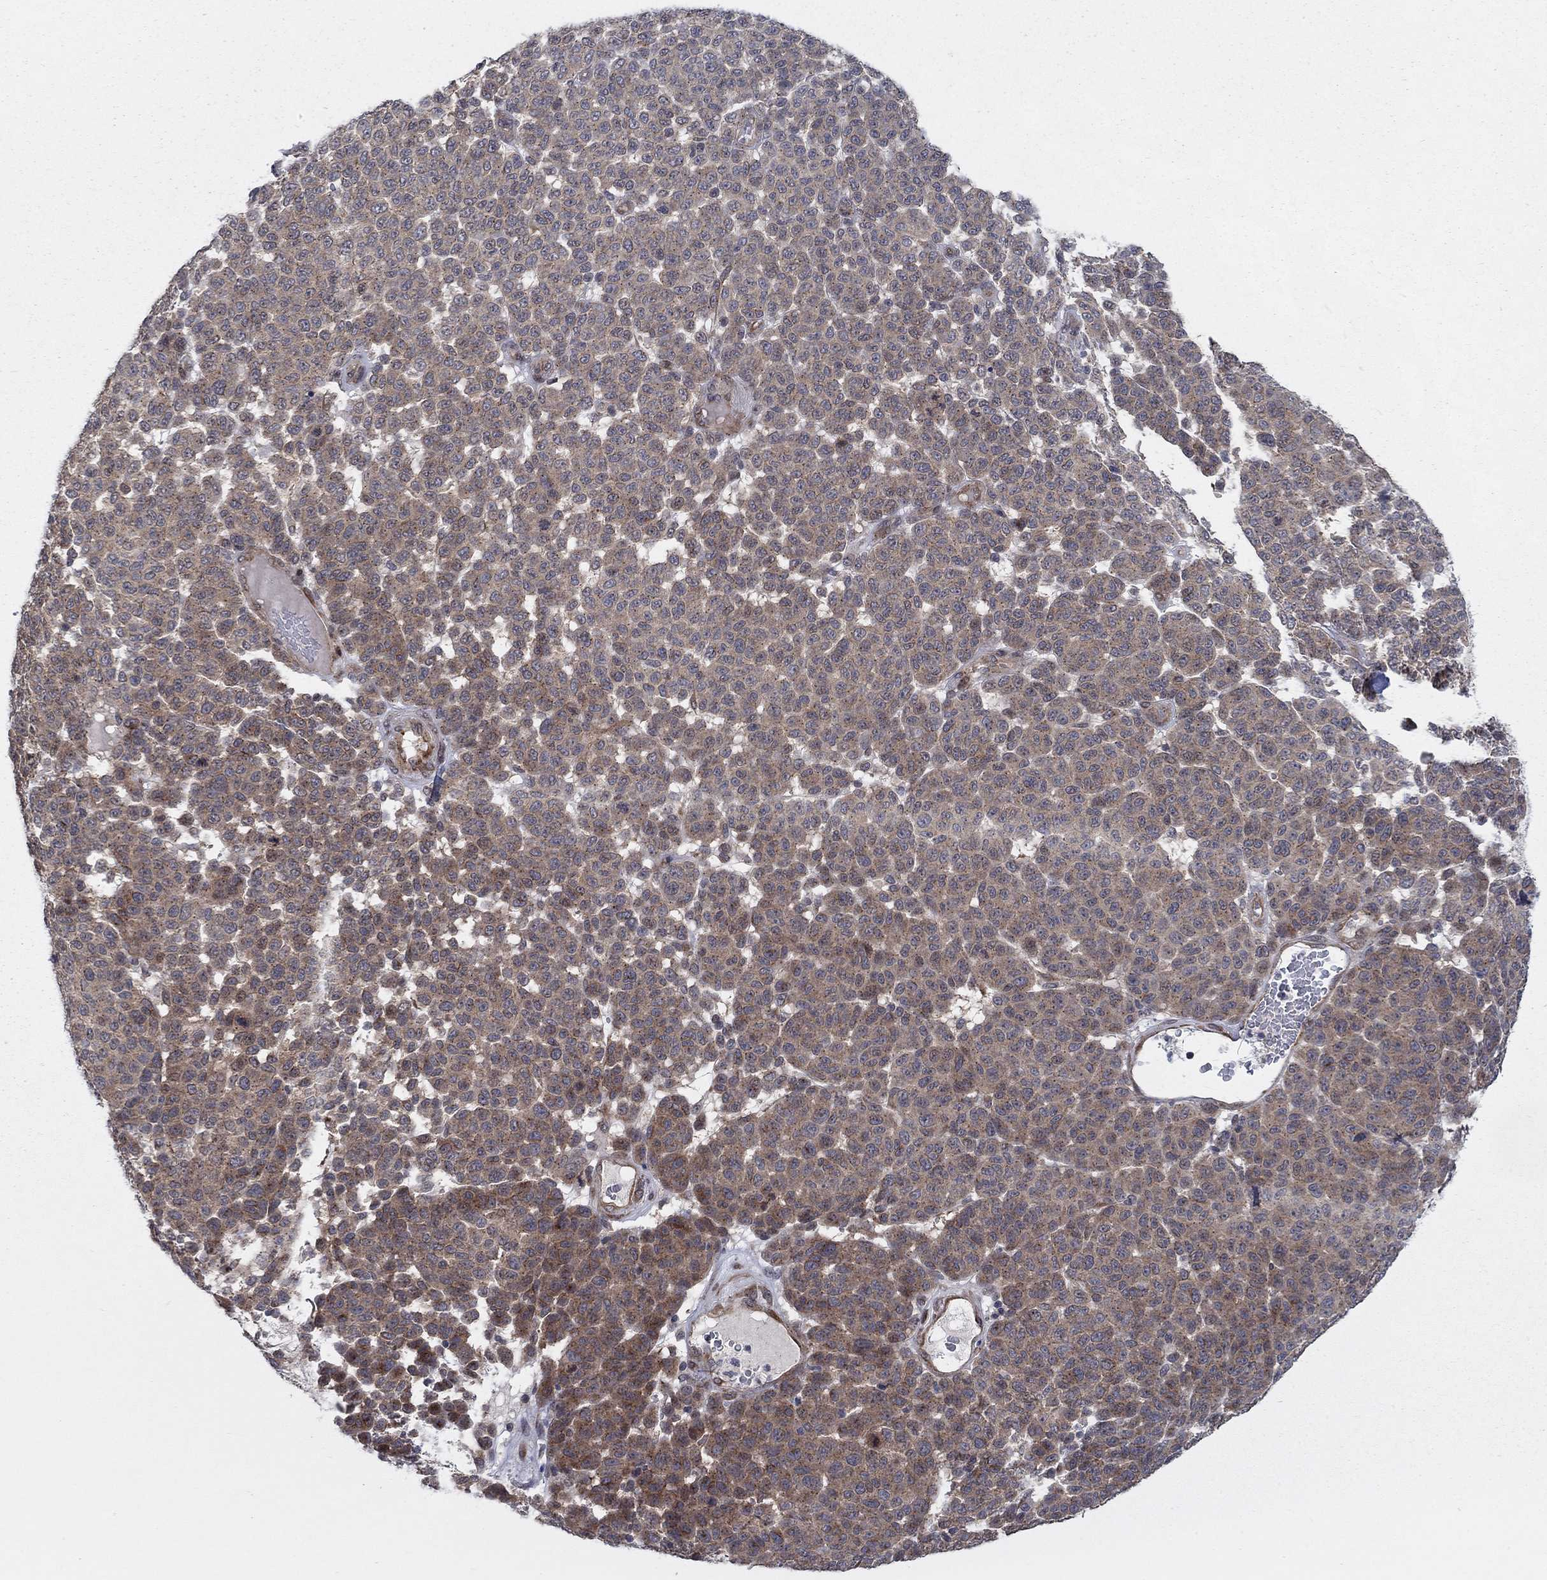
{"staining": {"intensity": "moderate", "quantity": ">75%", "location": "cytoplasmic/membranous"}, "tissue": "melanoma", "cell_type": "Tumor cells", "image_type": "cancer", "snomed": [{"axis": "morphology", "description": "Malignant melanoma, NOS"}, {"axis": "topography", "description": "Skin"}], "caption": "Malignant melanoma was stained to show a protein in brown. There is medium levels of moderate cytoplasmic/membranous staining in about >75% of tumor cells. (DAB = brown stain, brightfield microscopy at high magnification).", "gene": "SH3RF1", "patient": {"sex": "male", "age": 59}}